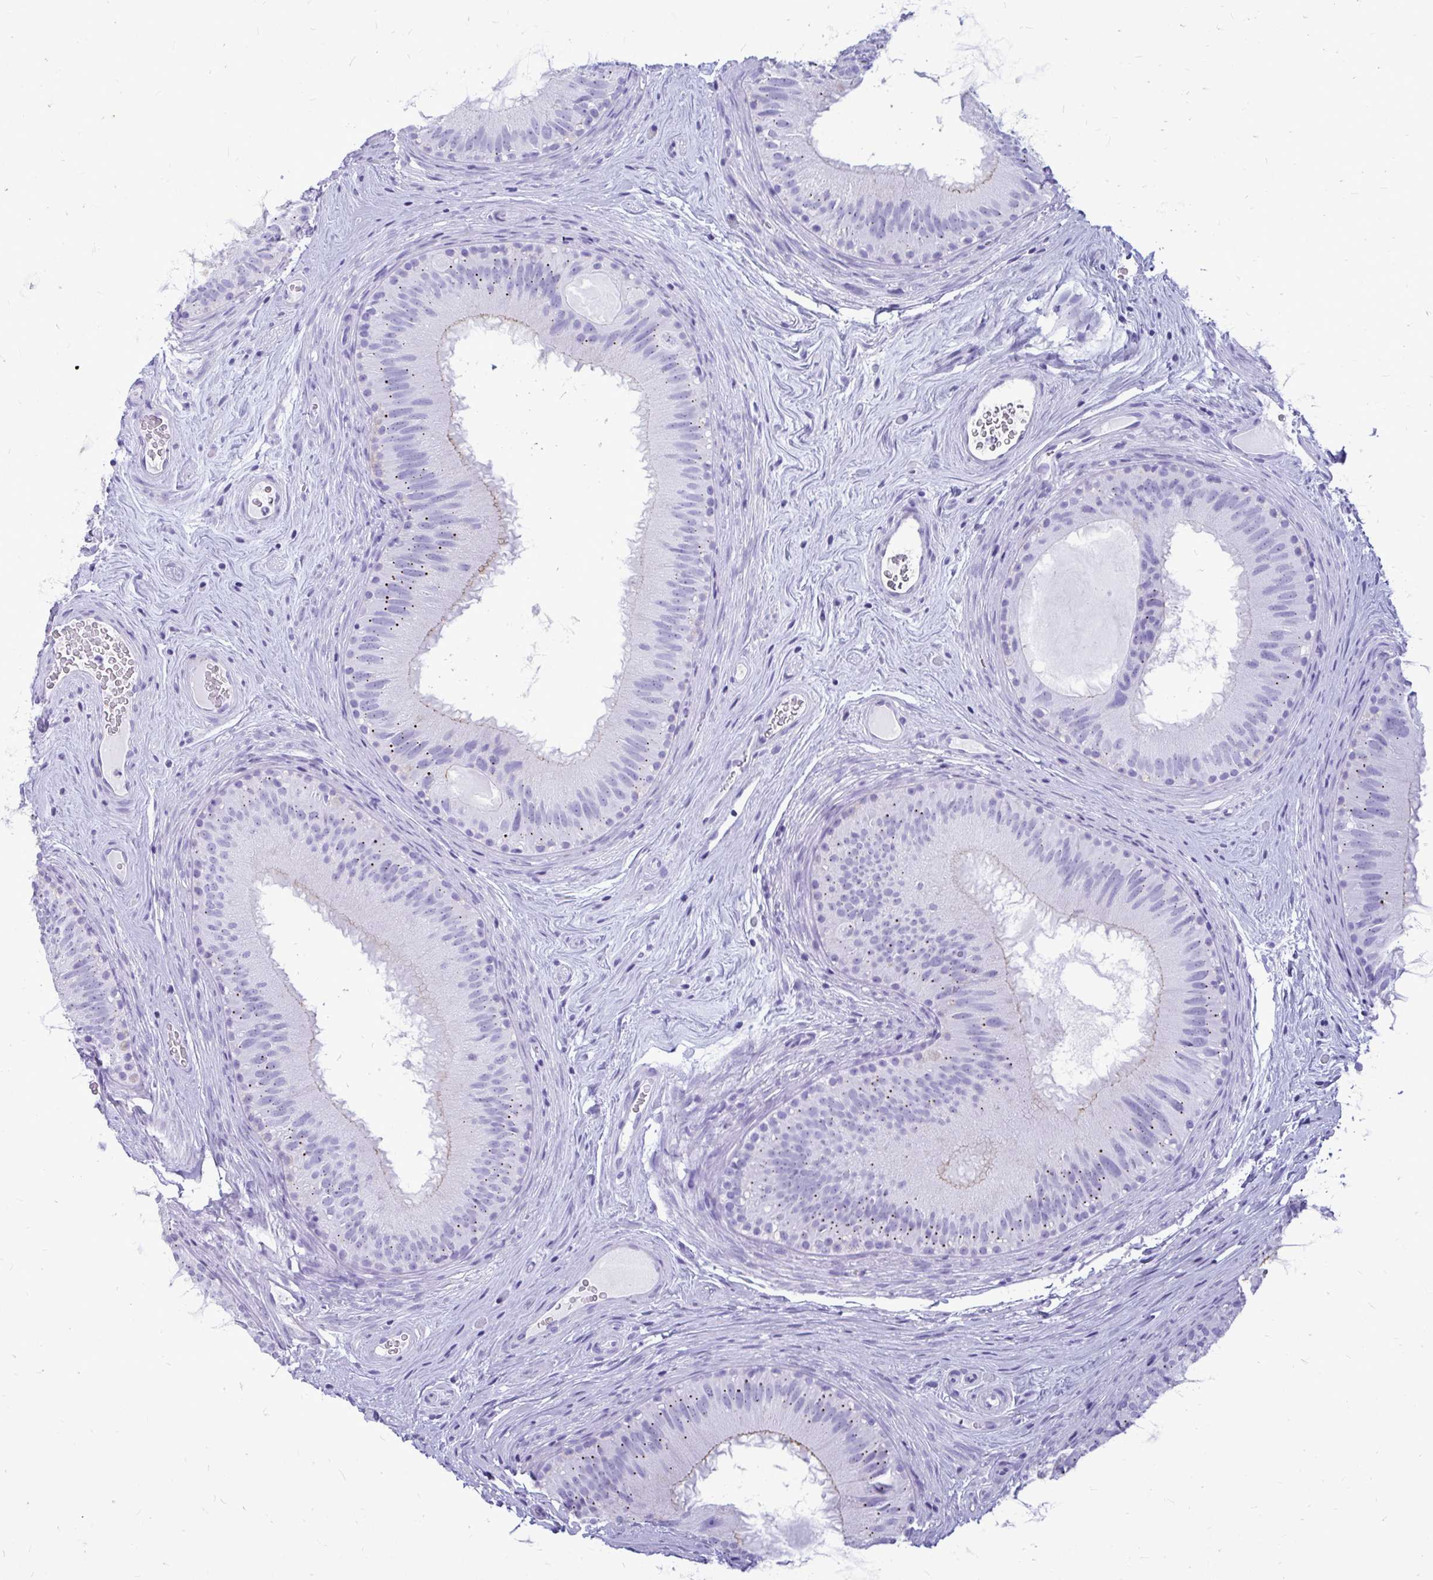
{"staining": {"intensity": "negative", "quantity": "none", "location": "none"}, "tissue": "epididymis", "cell_type": "Glandular cells", "image_type": "normal", "snomed": [{"axis": "morphology", "description": "Normal tissue, NOS"}, {"axis": "topography", "description": "Epididymis"}], "caption": "This is an immunohistochemistry (IHC) histopathology image of unremarkable epididymis. There is no staining in glandular cells.", "gene": "OR10R2", "patient": {"sex": "male", "age": 44}}